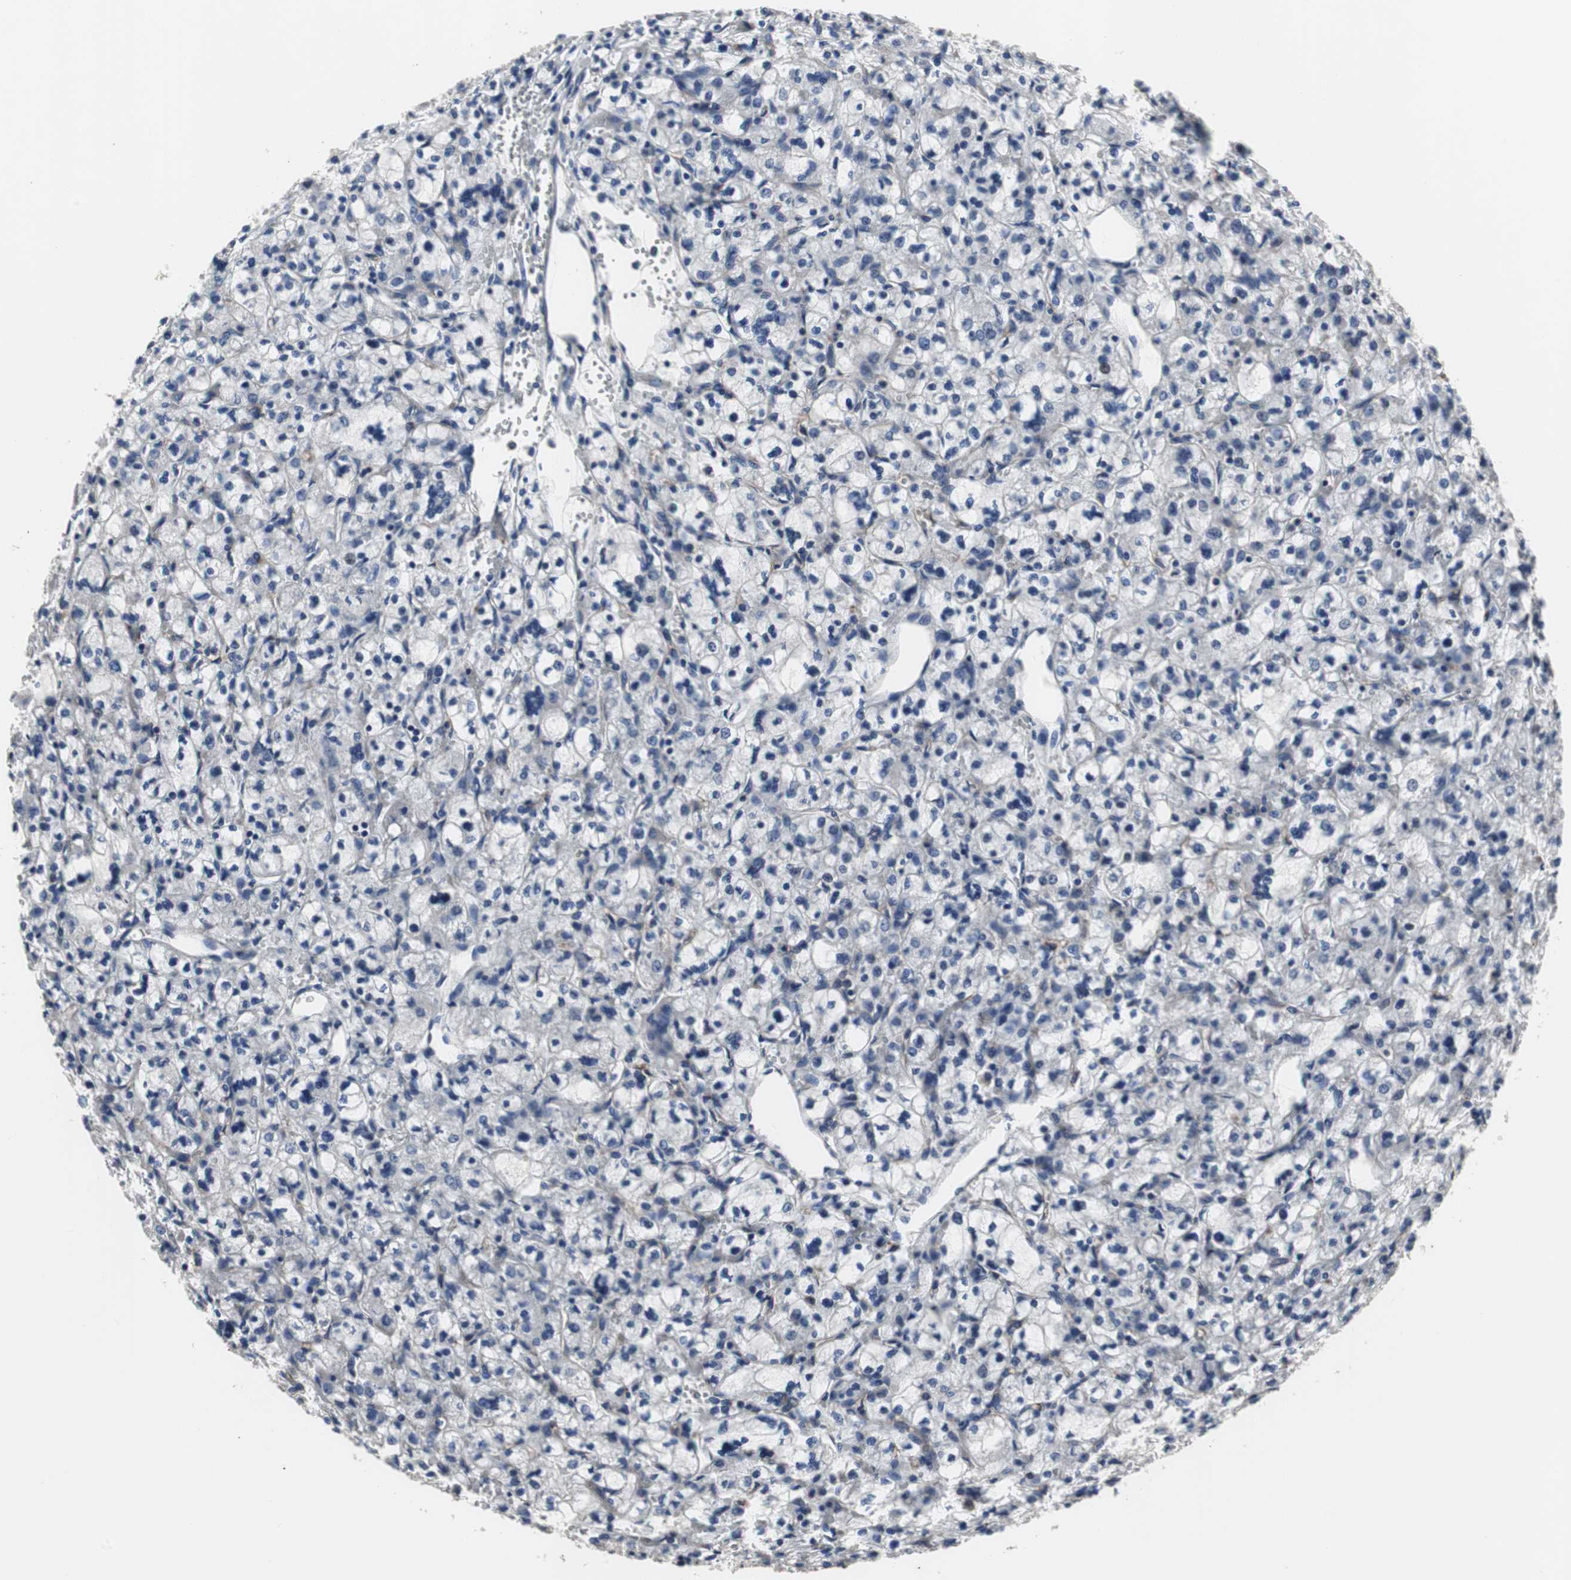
{"staining": {"intensity": "negative", "quantity": "none", "location": "none"}, "tissue": "renal cancer", "cell_type": "Tumor cells", "image_type": "cancer", "snomed": [{"axis": "morphology", "description": "Adenocarcinoma, NOS"}, {"axis": "topography", "description": "Kidney"}], "caption": "The IHC histopathology image has no significant positivity in tumor cells of renal adenocarcinoma tissue.", "gene": "CRADD", "patient": {"sex": "female", "age": 83}}